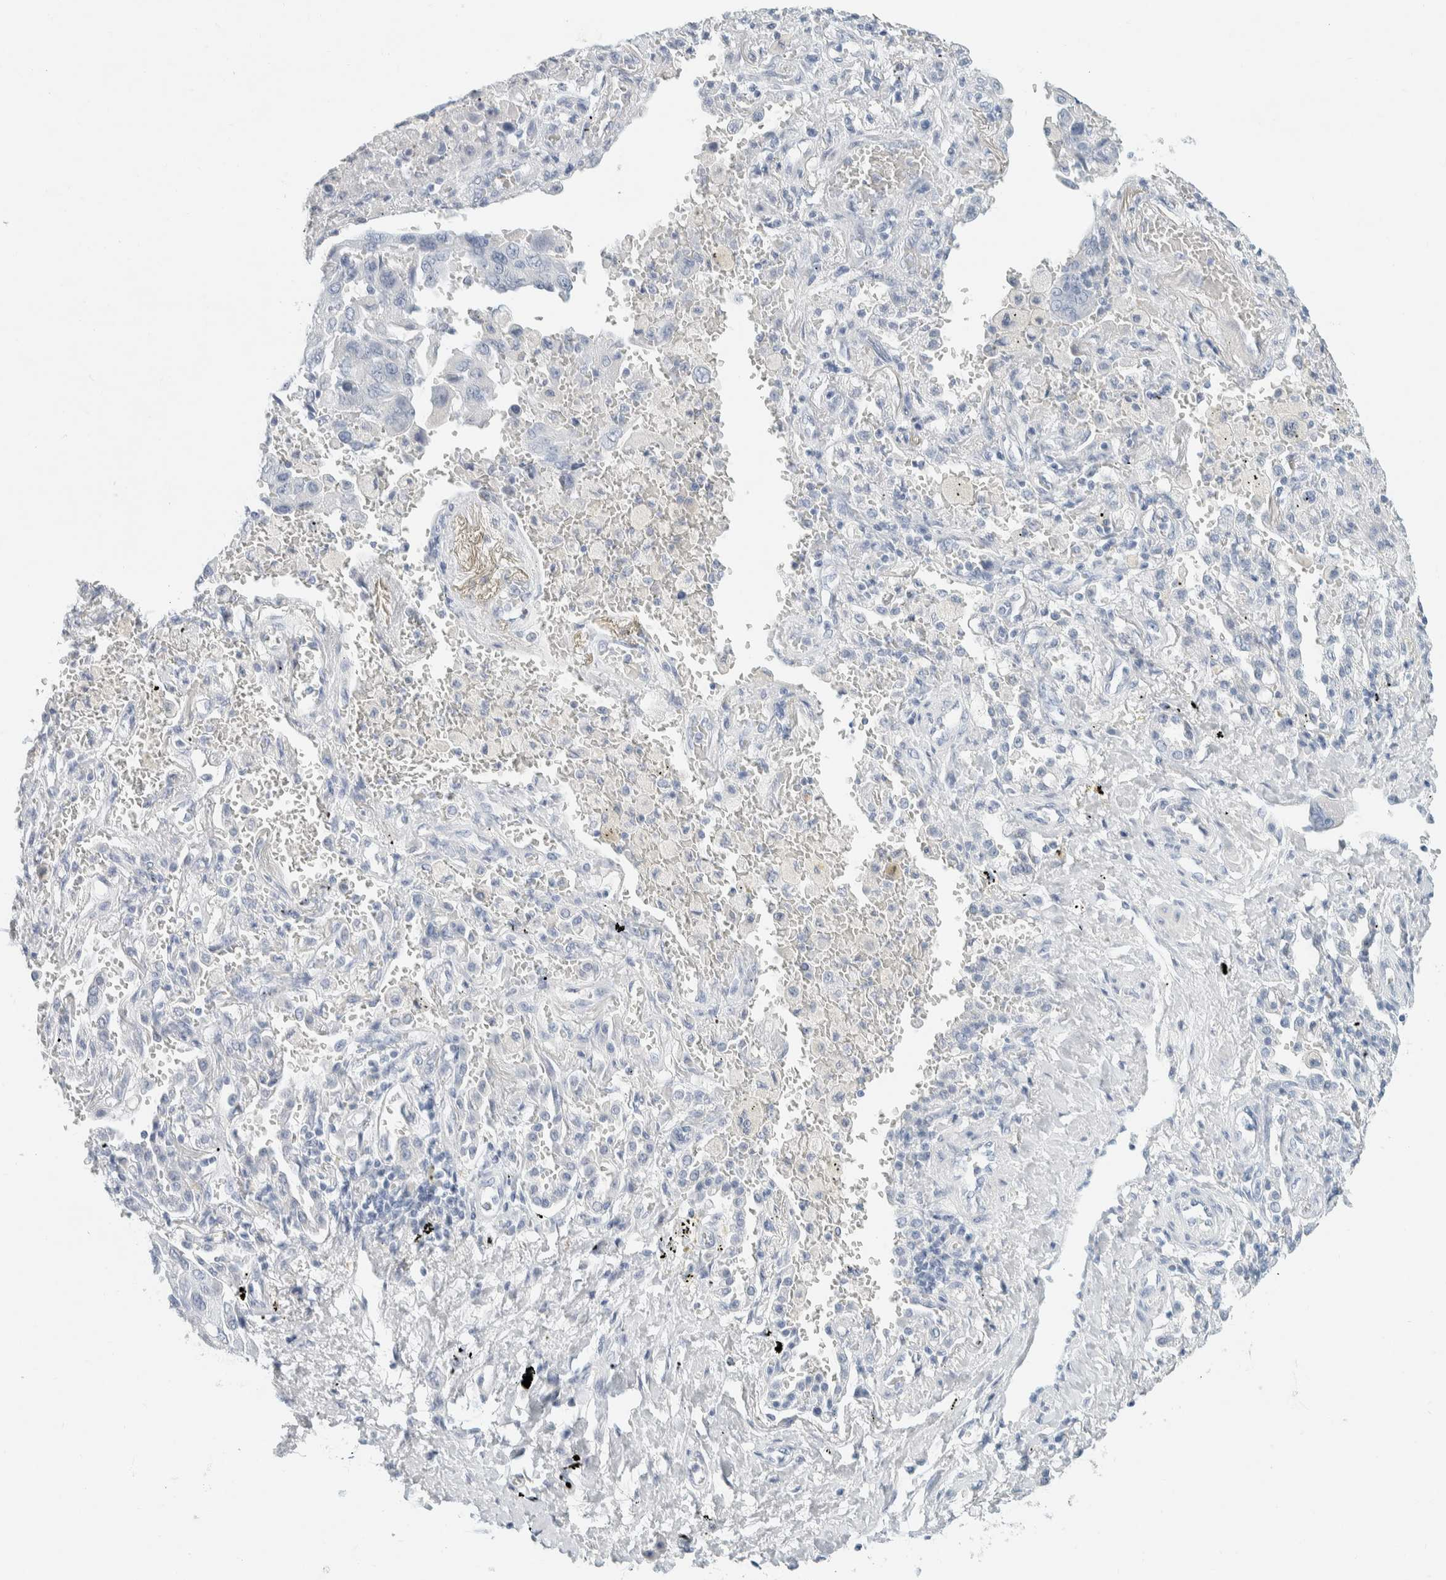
{"staining": {"intensity": "negative", "quantity": "none", "location": "none"}, "tissue": "lung cancer", "cell_type": "Tumor cells", "image_type": "cancer", "snomed": [{"axis": "morphology", "description": "Adenocarcinoma, NOS"}, {"axis": "topography", "description": "Lung"}], "caption": "Histopathology image shows no protein staining in tumor cells of lung cancer tissue. (Brightfield microscopy of DAB immunohistochemistry at high magnification).", "gene": "ALOX12B", "patient": {"sex": "female", "age": 65}}